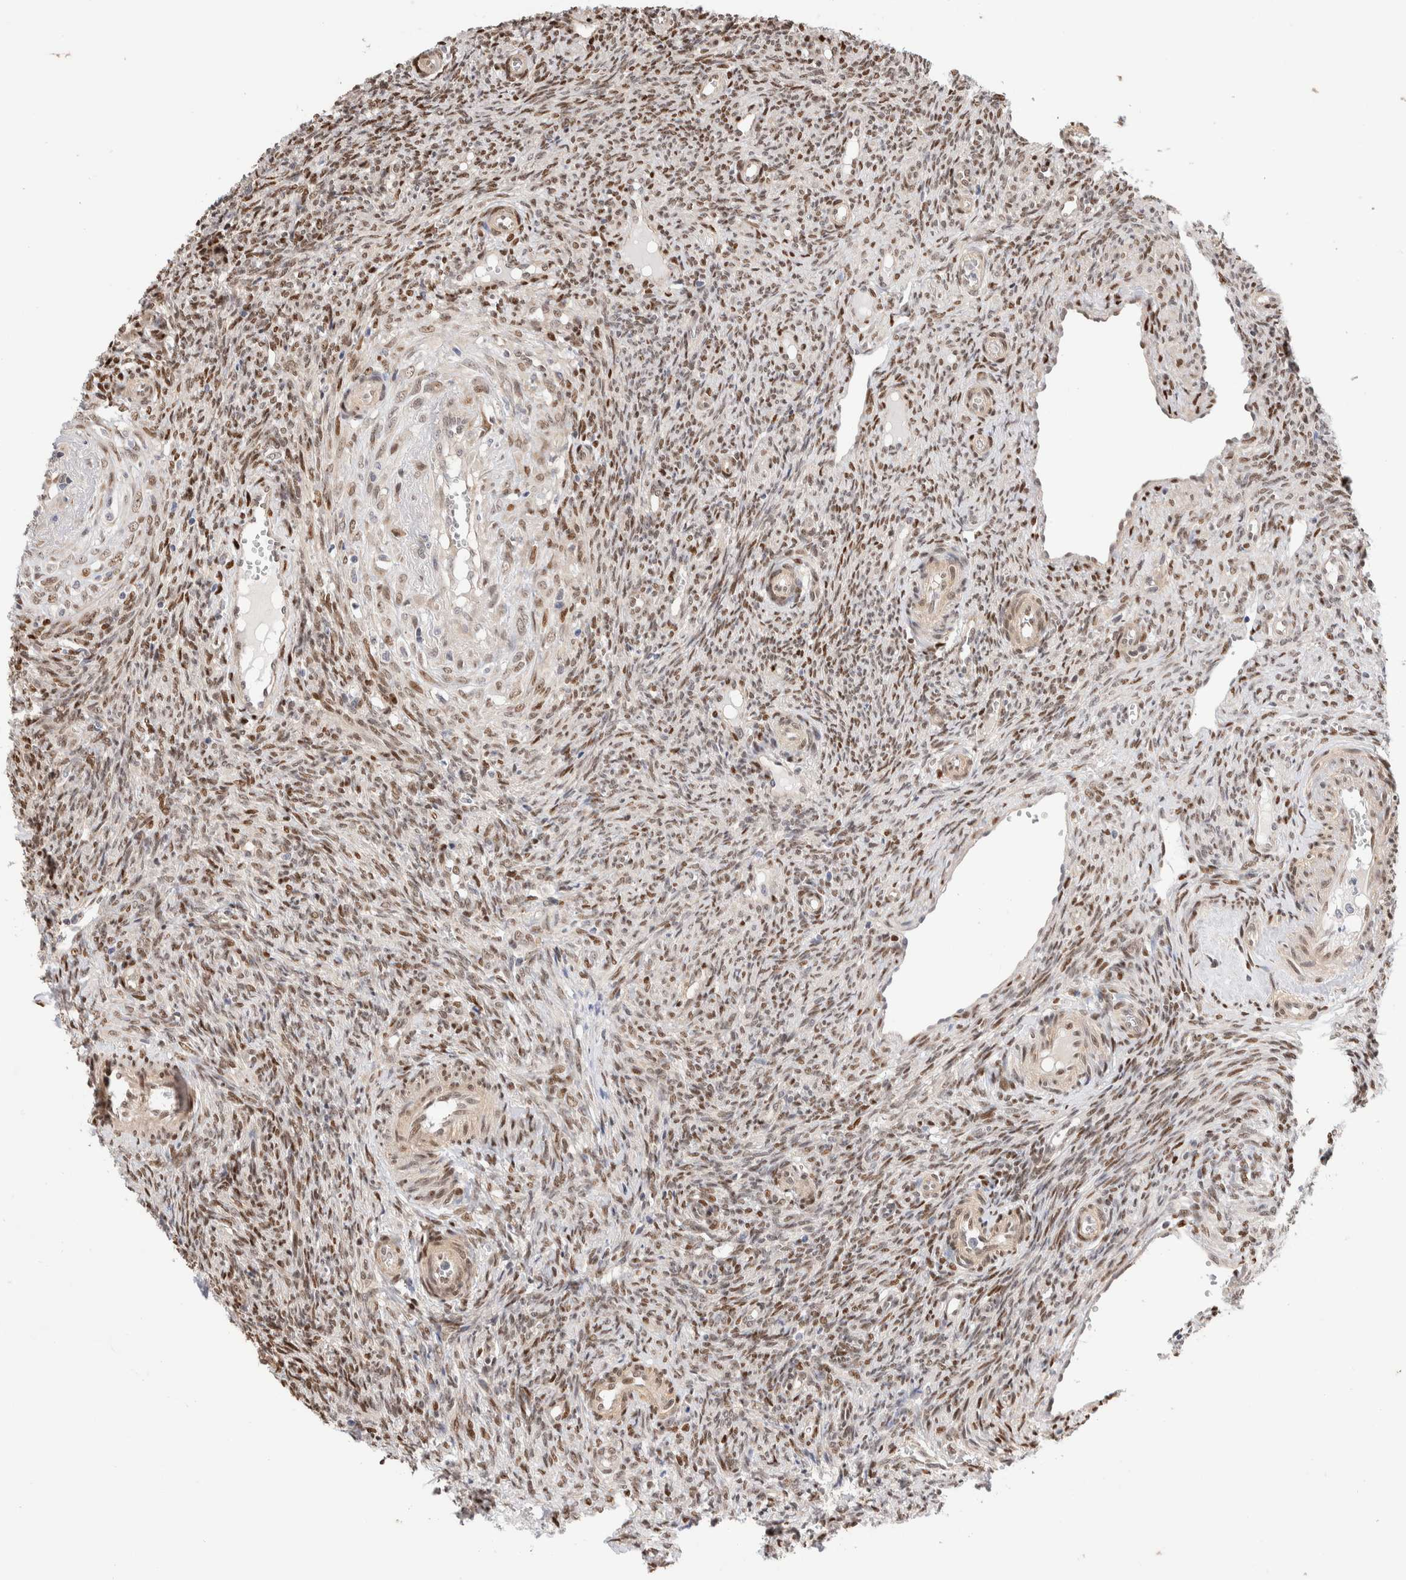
{"staining": {"intensity": "weak", "quantity": ">75%", "location": "cytoplasmic/membranous"}, "tissue": "ovary", "cell_type": "Follicle cells", "image_type": "normal", "snomed": [{"axis": "morphology", "description": "Normal tissue, NOS"}, {"axis": "topography", "description": "Ovary"}], "caption": "A photomicrograph of human ovary stained for a protein exhibits weak cytoplasmic/membranous brown staining in follicle cells.", "gene": "NSMAF", "patient": {"sex": "female", "age": 41}}